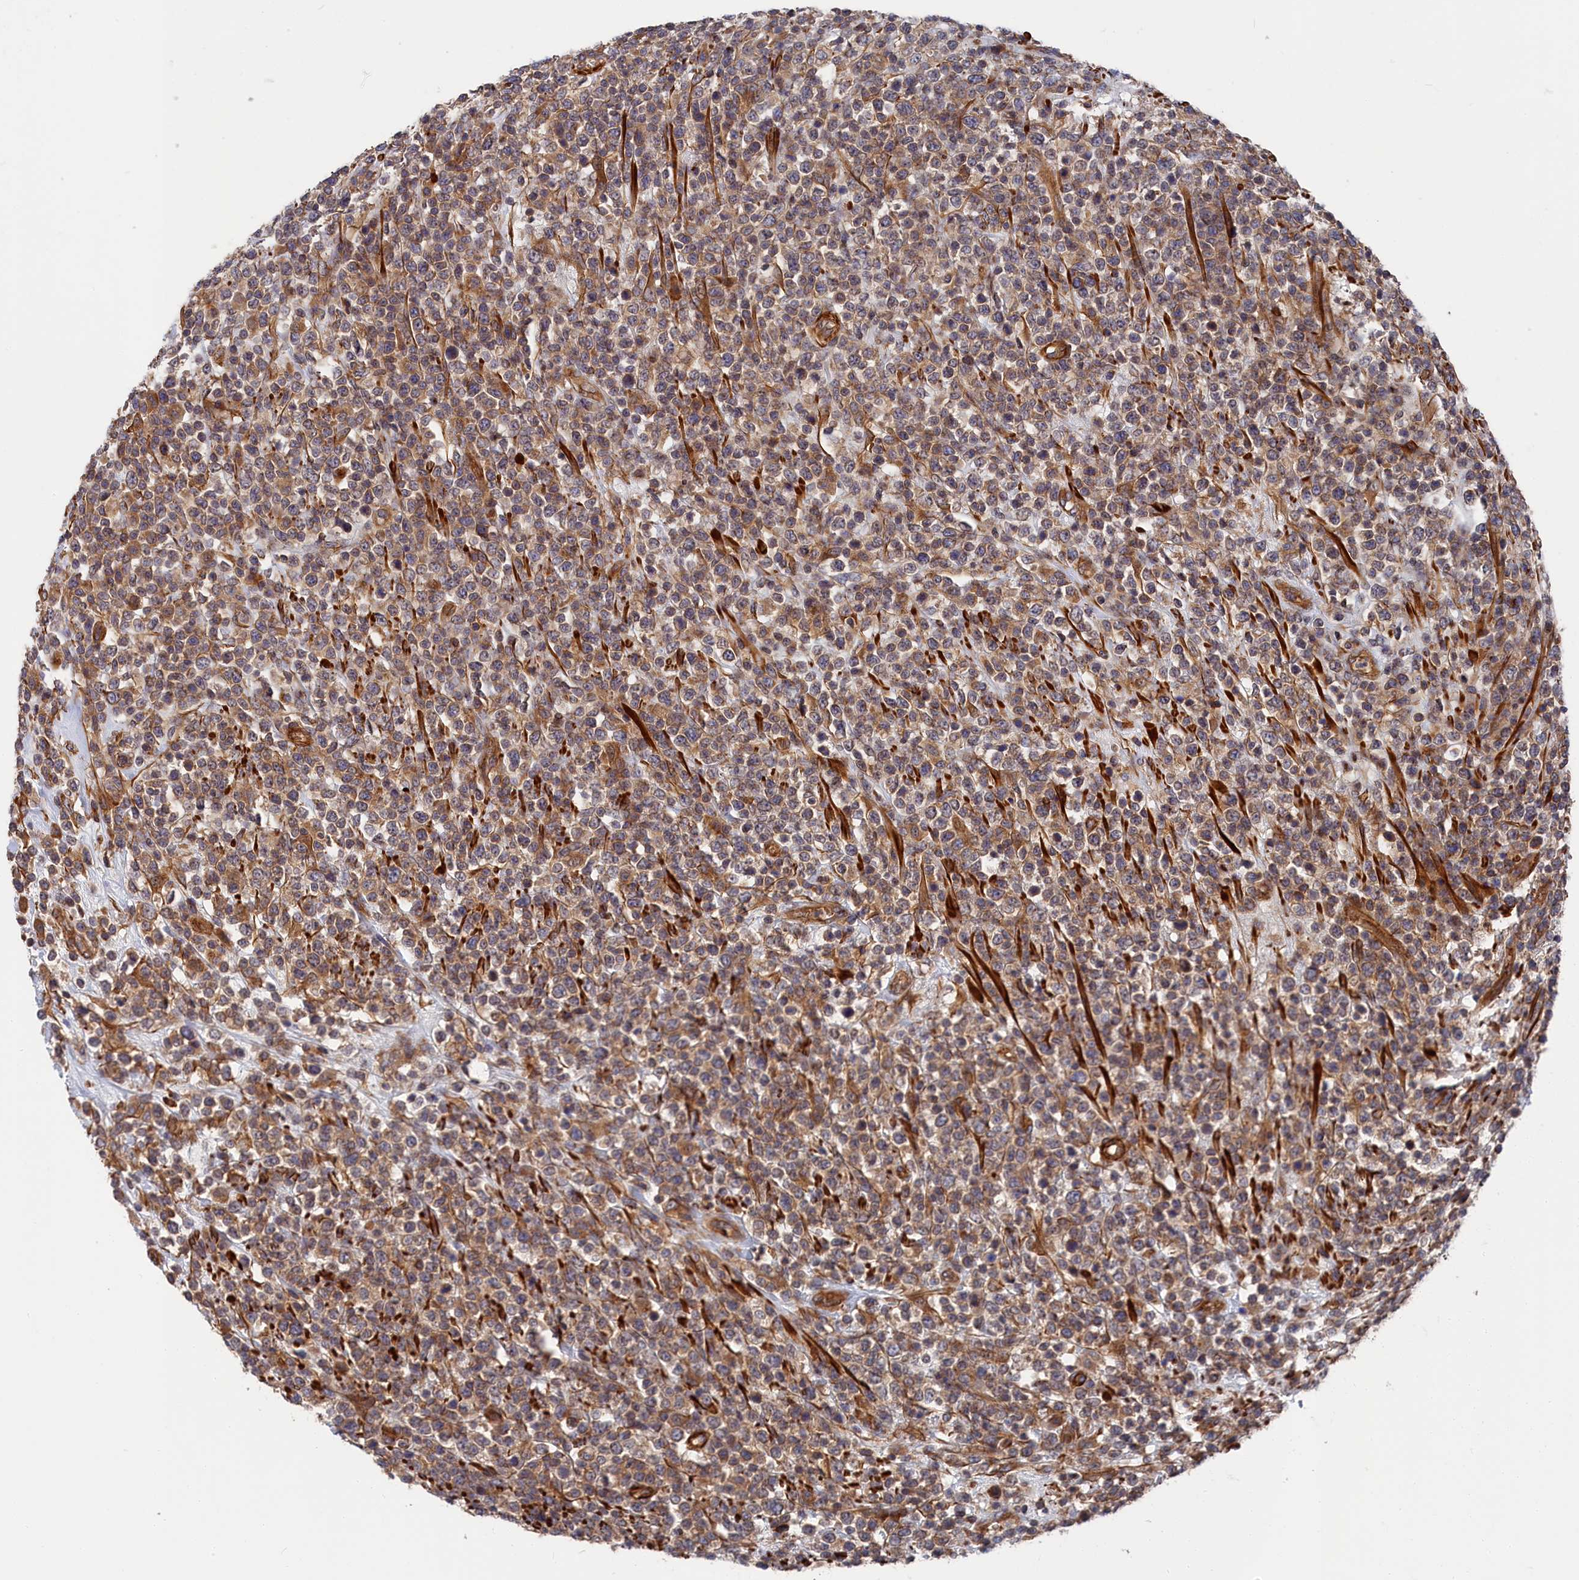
{"staining": {"intensity": "moderate", "quantity": "25%-75%", "location": "cytoplasmic/membranous"}, "tissue": "lymphoma", "cell_type": "Tumor cells", "image_type": "cancer", "snomed": [{"axis": "morphology", "description": "Malignant lymphoma, non-Hodgkin's type, High grade"}, {"axis": "topography", "description": "Colon"}], "caption": "Lymphoma stained with a protein marker displays moderate staining in tumor cells.", "gene": "LDHD", "patient": {"sex": "female", "age": 53}}